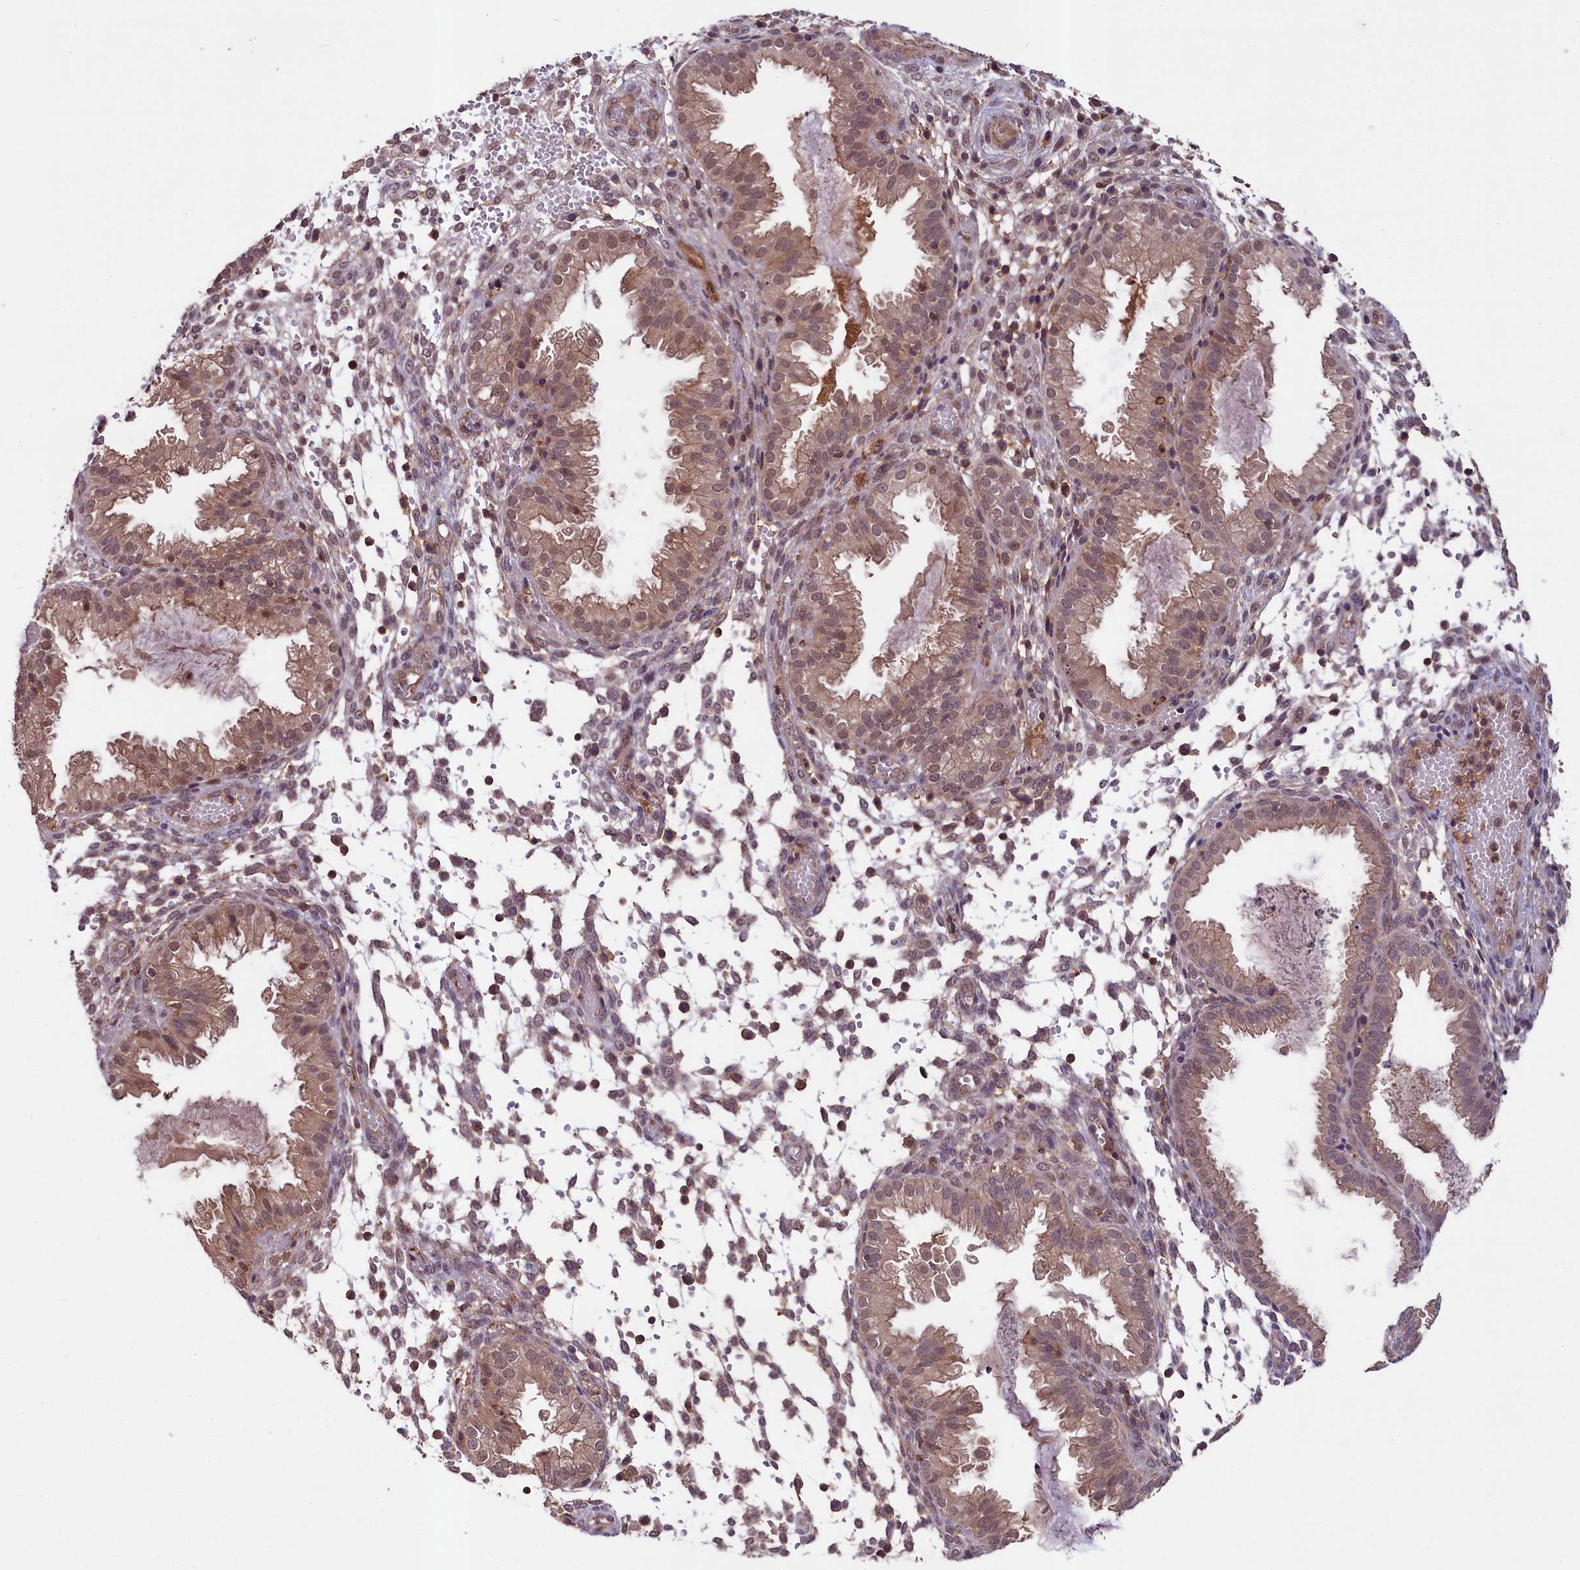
{"staining": {"intensity": "weak", "quantity": "25%-75%", "location": "cytoplasmic/membranous"}, "tissue": "endometrium", "cell_type": "Cells in endometrial stroma", "image_type": "normal", "snomed": [{"axis": "morphology", "description": "Normal tissue, NOS"}, {"axis": "topography", "description": "Endometrium"}], "caption": "Immunohistochemical staining of unremarkable human endometrium demonstrates low levels of weak cytoplasmic/membranous expression in approximately 25%-75% of cells in endometrial stroma.", "gene": "SKIDA1", "patient": {"sex": "female", "age": 33}}